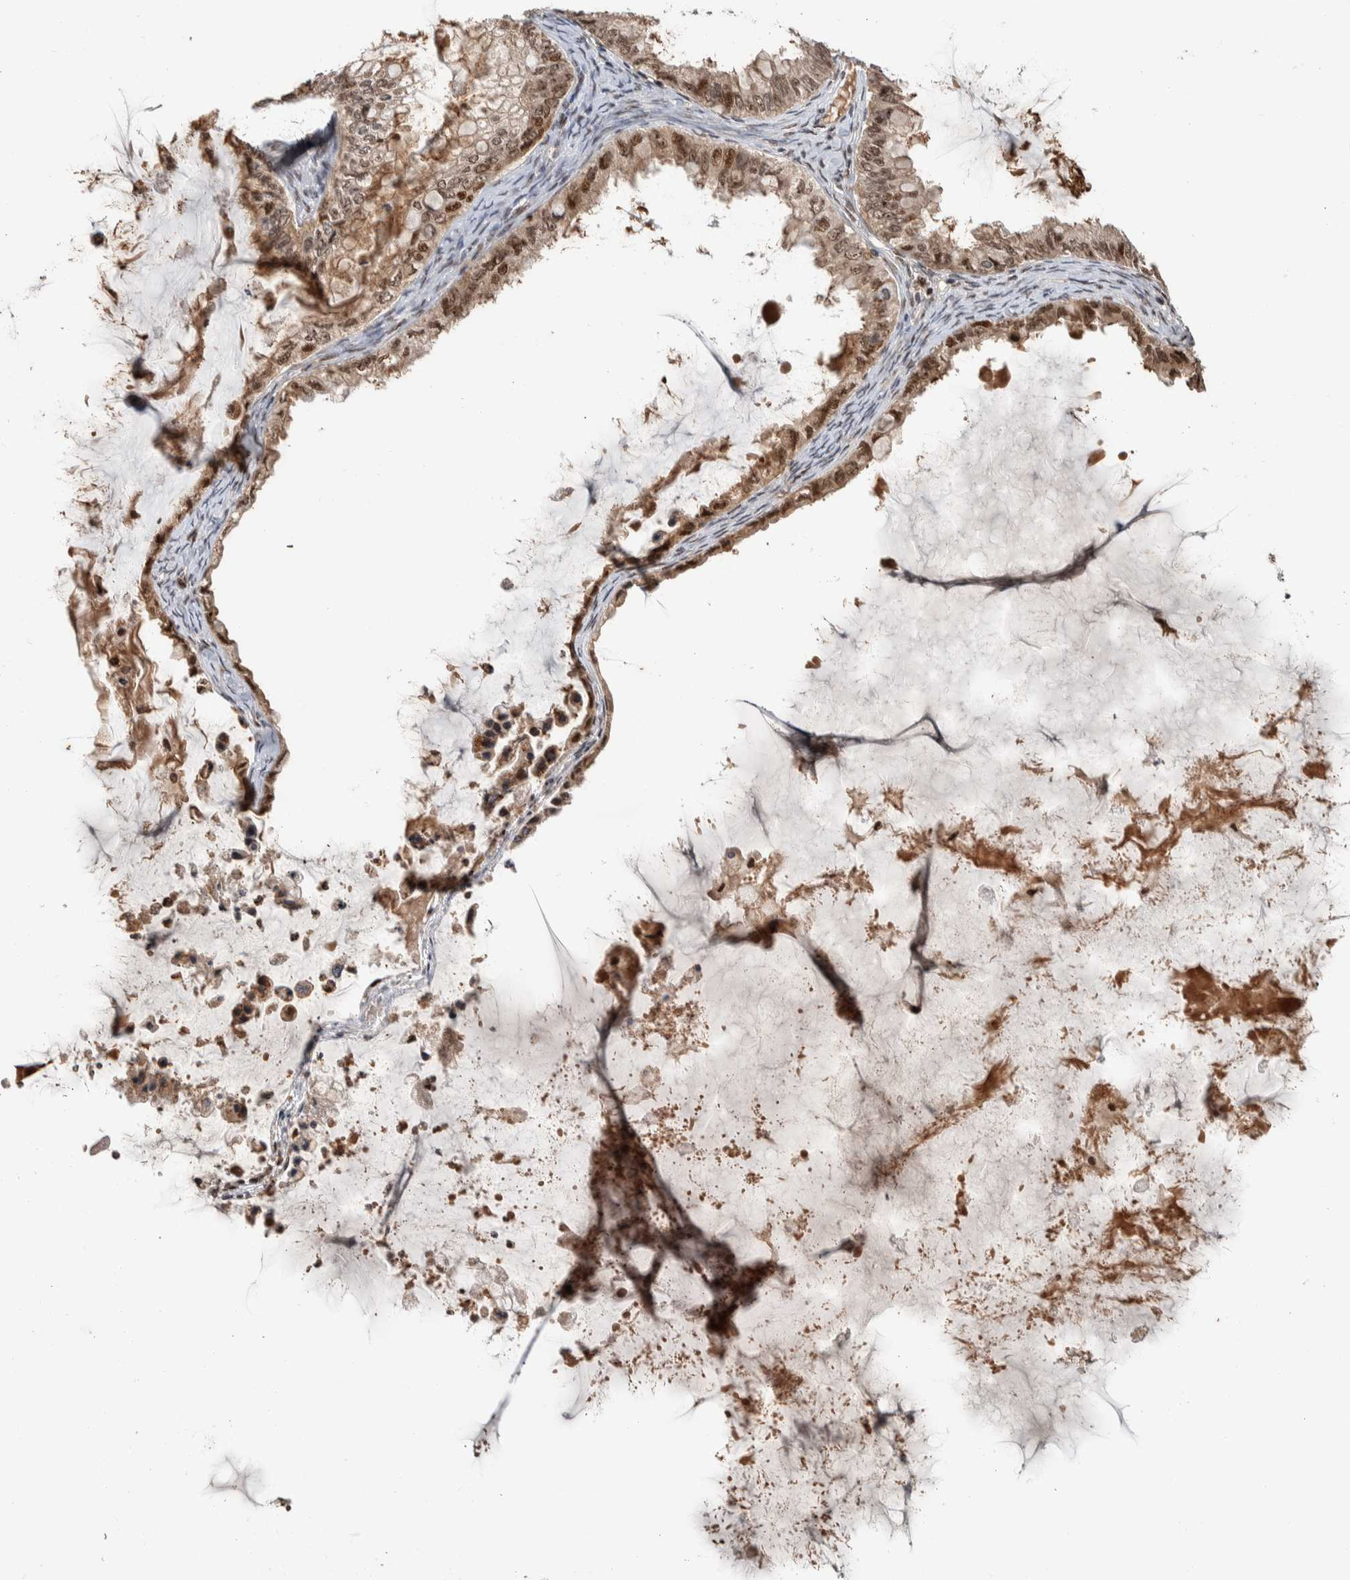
{"staining": {"intensity": "moderate", "quantity": ">75%", "location": "nuclear"}, "tissue": "ovarian cancer", "cell_type": "Tumor cells", "image_type": "cancer", "snomed": [{"axis": "morphology", "description": "Cystadenocarcinoma, mucinous, NOS"}, {"axis": "topography", "description": "Ovary"}], "caption": "Immunohistochemical staining of ovarian cancer (mucinous cystadenocarcinoma) exhibits medium levels of moderate nuclear expression in approximately >75% of tumor cells.", "gene": "ZNF521", "patient": {"sex": "female", "age": 80}}